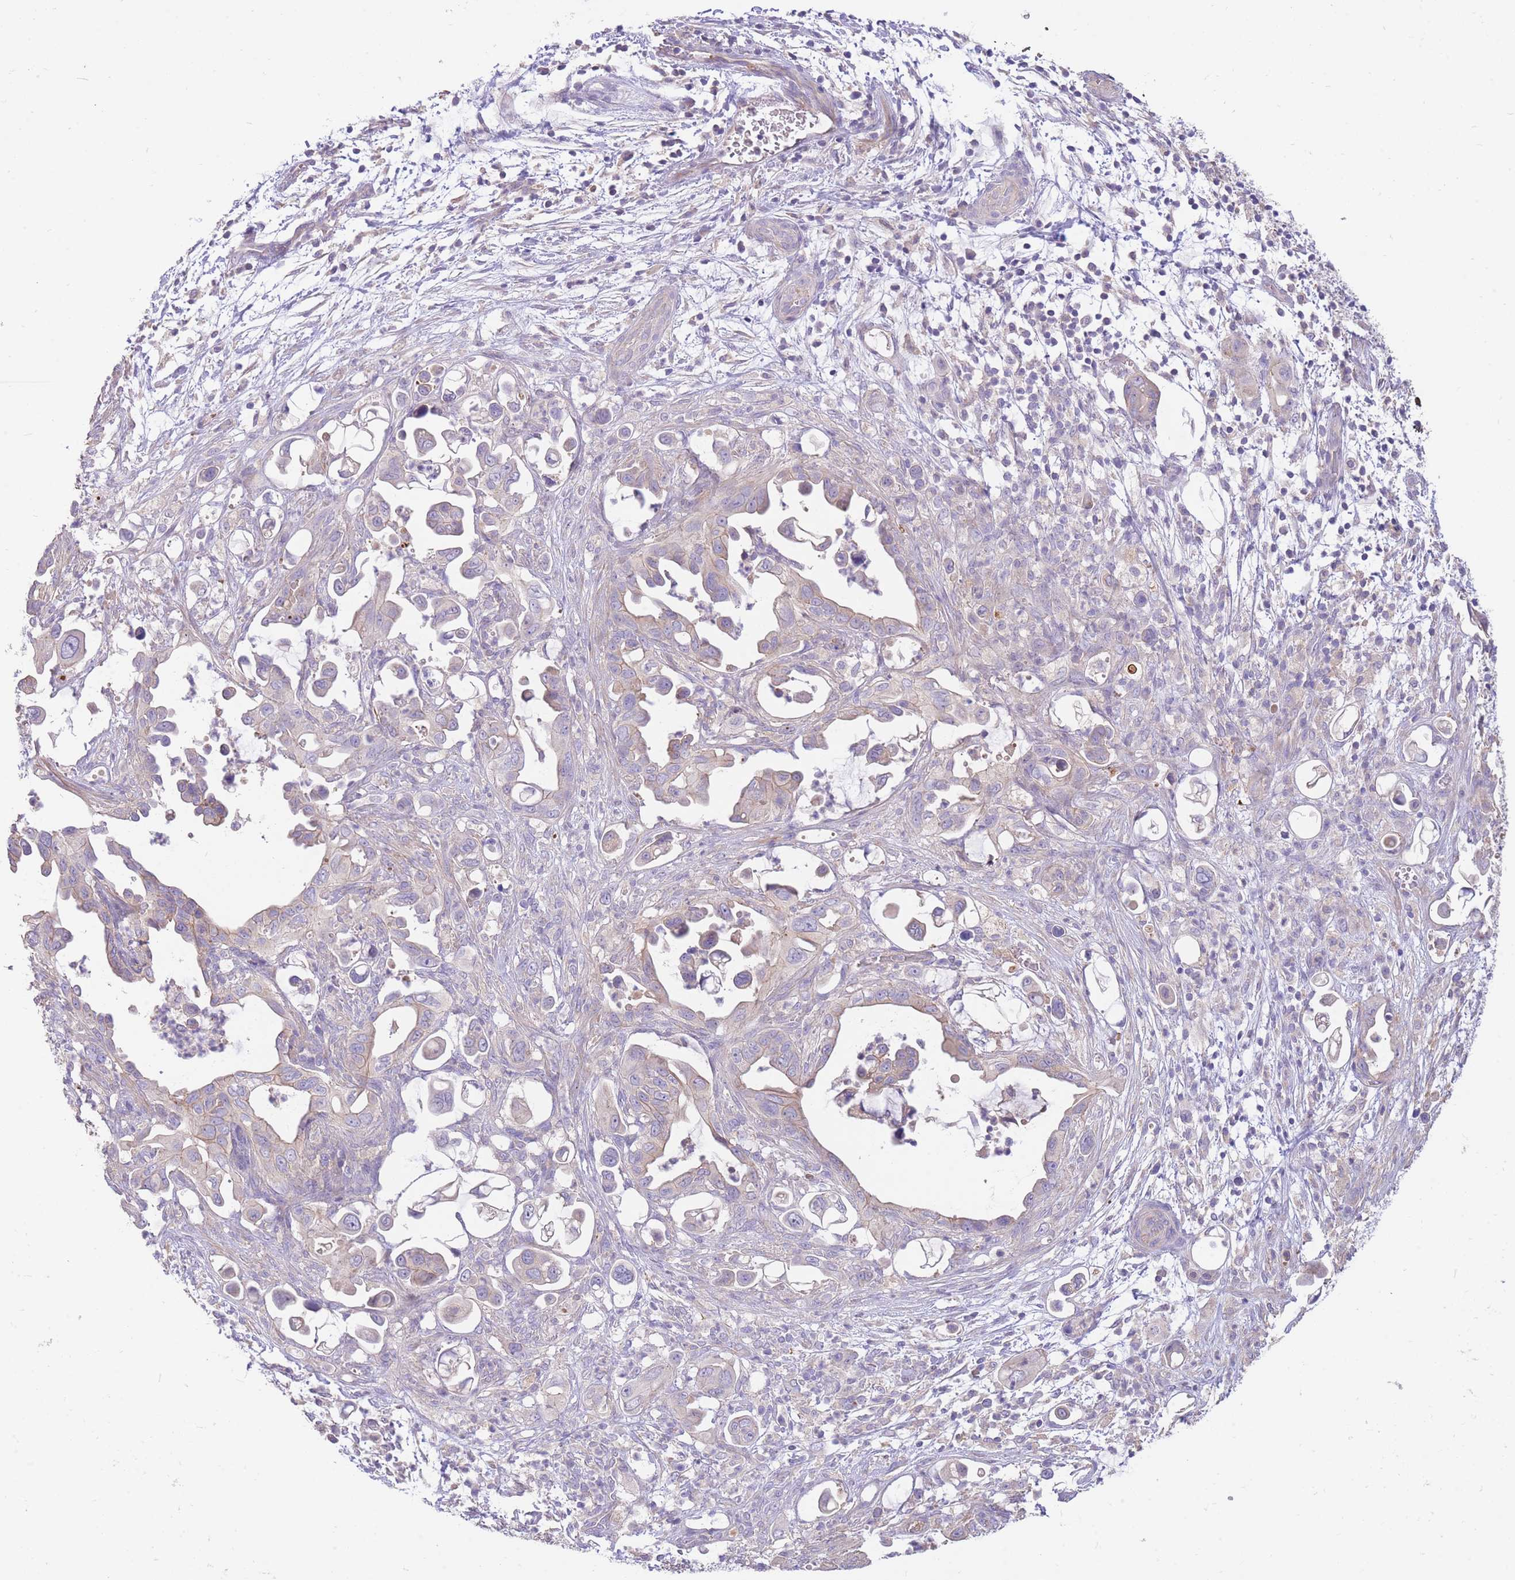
{"staining": {"intensity": "weak", "quantity": "<25%", "location": "cytoplasmic/membranous"}, "tissue": "pancreatic cancer", "cell_type": "Tumor cells", "image_type": "cancer", "snomed": [{"axis": "morphology", "description": "Adenocarcinoma, NOS"}, {"axis": "topography", "description": "Pancreas"}], "caption": "This is an immunohistochemistry (IHC) micrograph of pancreatic cancer (adenocarcinoma). There is no expression in tumor cells.", "gene": "OR5T1", "patient": {"sex": "male", "age": 61}}